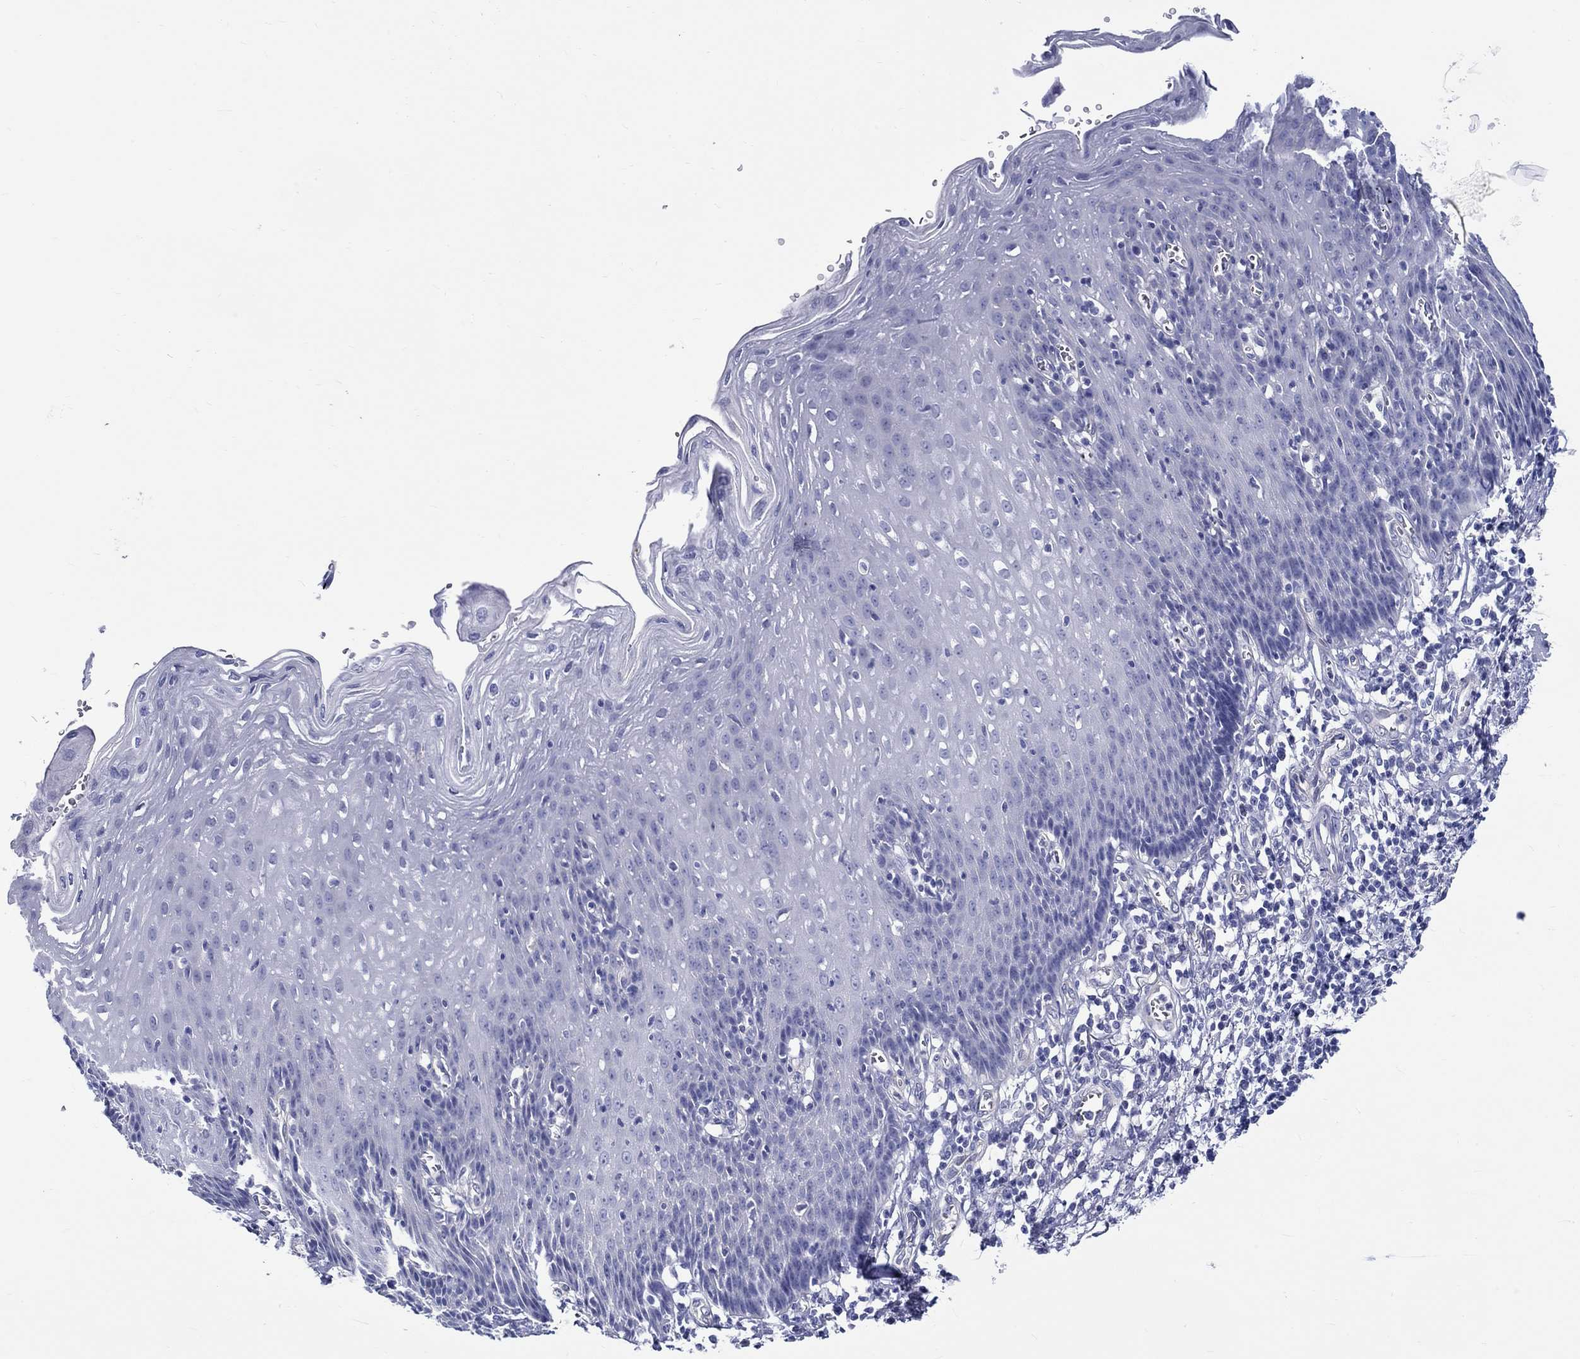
{"staining": {"intensity": "negative", "quantity": "none", "location": "none"}, "tissue": "esophagus", "cell_type": "Squamous epithelial cells", "image_type": "normal", "snomed": [{"axis": "morphology", "description": "Normal tissue, NOS"}, {"axis": "topography", "description": "Esophagus"}], "caption": "Protein analysis of unremarkable esophagus displays no significant positivity in squamous epithelial cells. The staining is performed using DAB brown chromogen with nuclei counter-stained in using hematoxylin.", "gene": "SH2D7", "patient": {"sex": "male", "age": 57}}